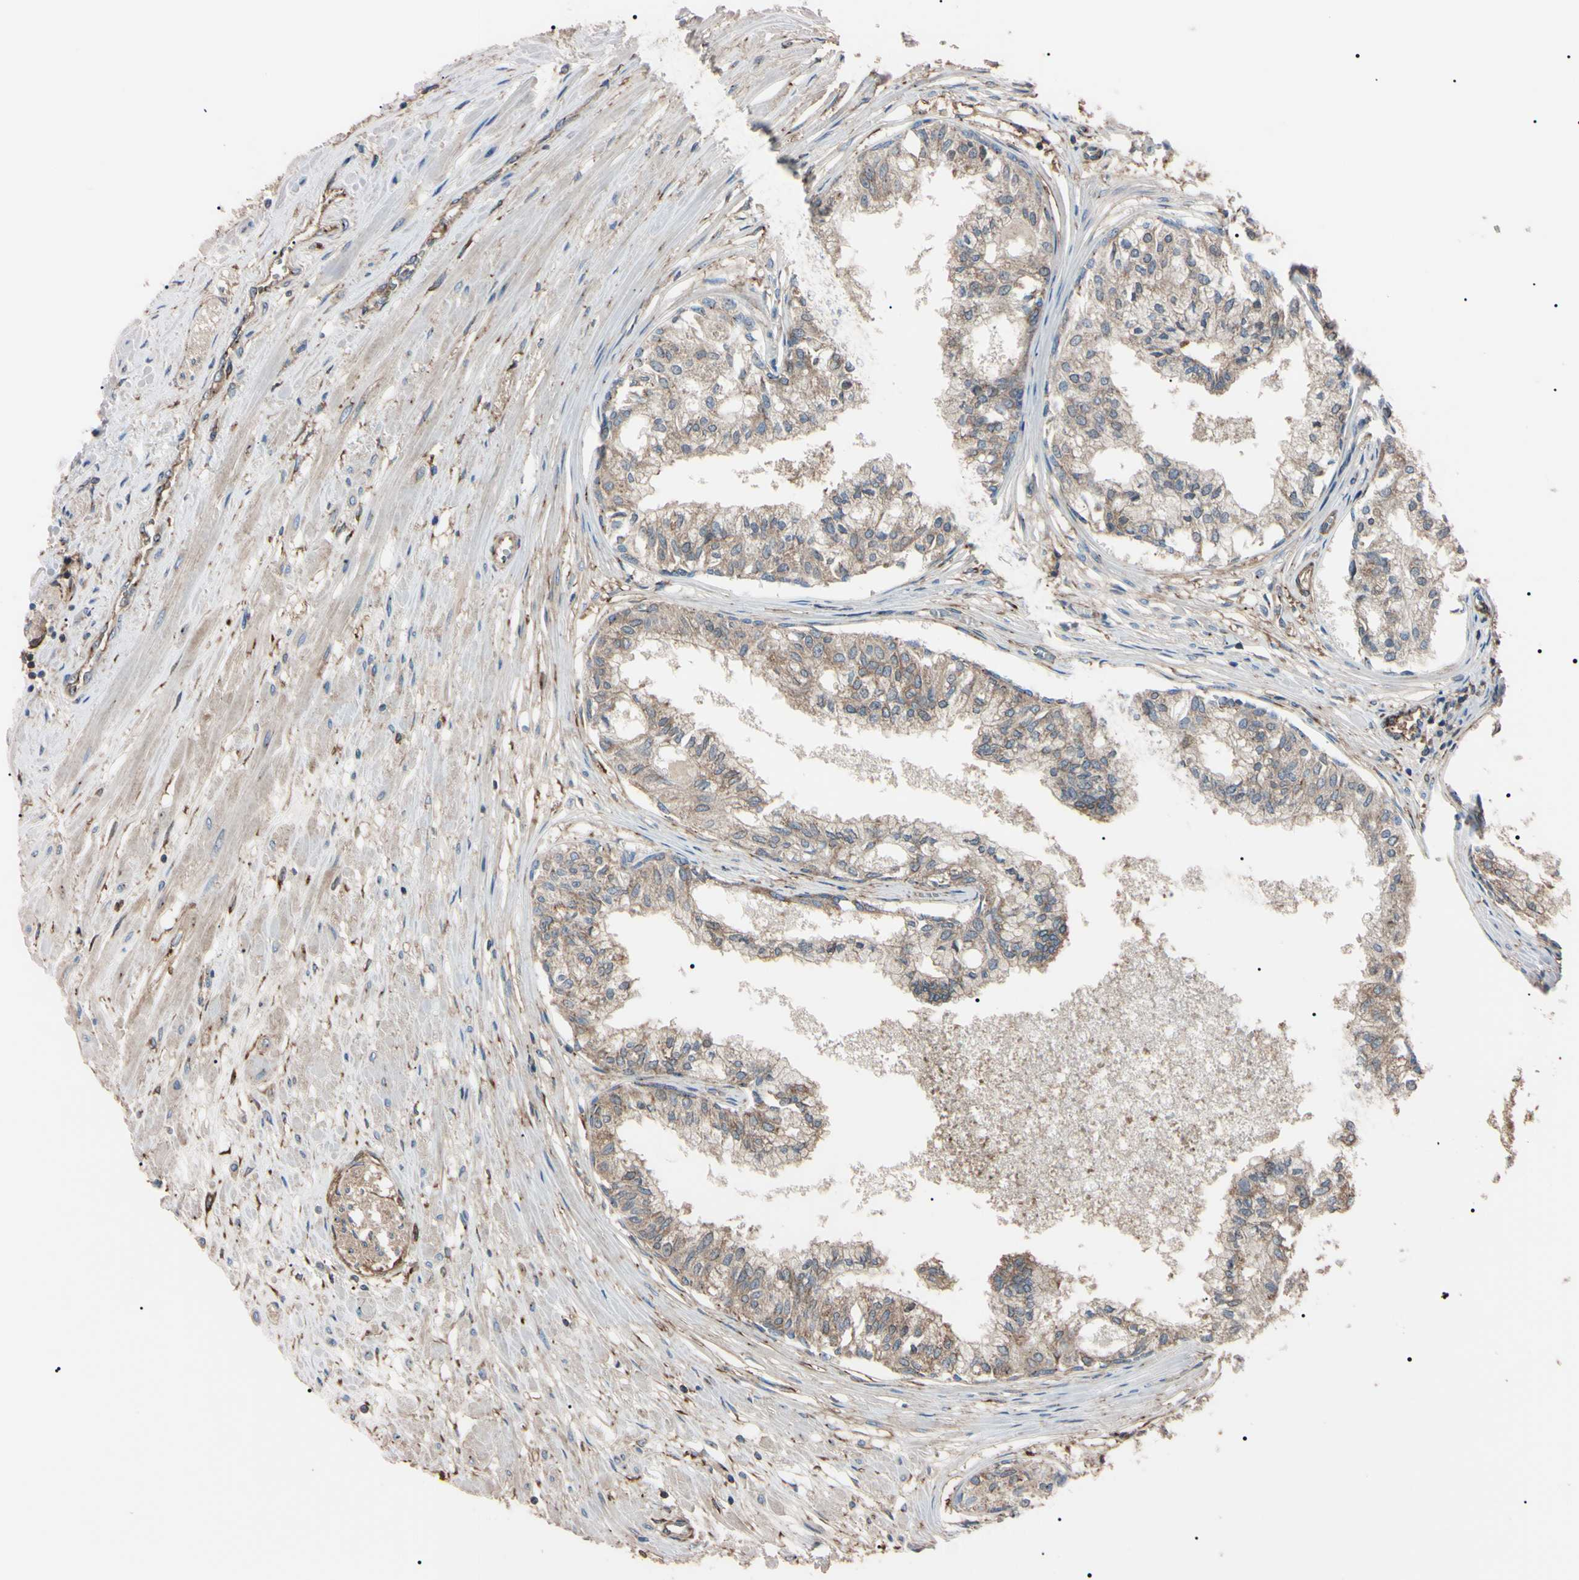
{"staining": {"intensity": "moderate", "quantity": ">75%", "location": "cytoplasmic/membranous"}, "tissue": "prostate", "cell_type": "Glandular cells", "image_type": "normal", "snomed": [{"axis": "morphology", "description": "Normal tissue, NOS"}, {"axis": "topography", "description": "Prostate"}, {"axis": "topography", "description": "Seminal veicle"}], "caption": "Prostate stained with immunohistochemistry demonstrates moderate cytoplasmic/membranous staining in about >75% of glandular cells. (brown staining indicates protein expression, while blue staining denotes nuclei).", "gene": "PRKACA", "patient": {"sex": "male", "age": 60}}